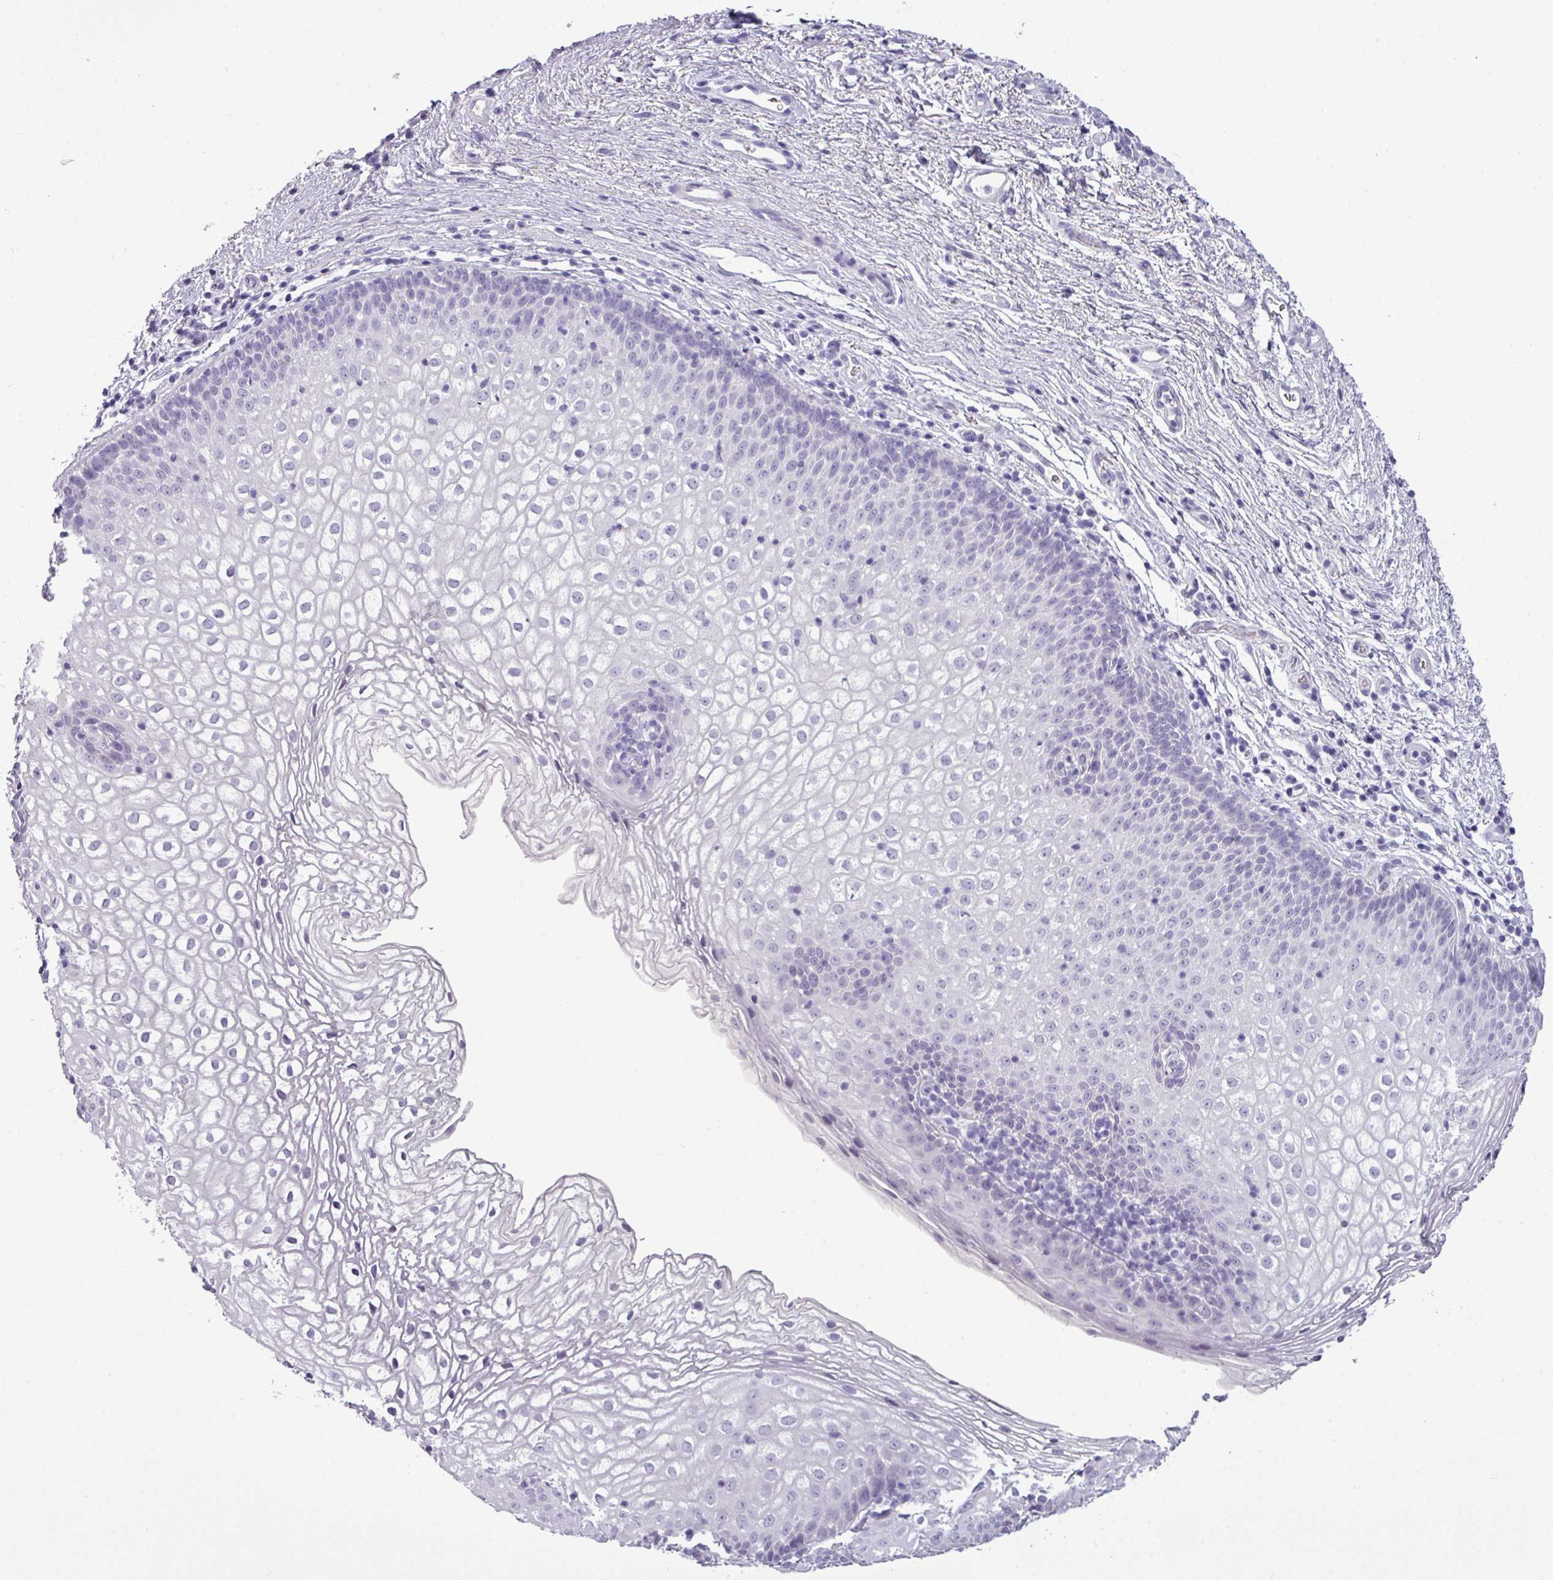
{"staining": {"intensity": "negative", "quantity": "none", "location": "none"}, "tissue": "vagina", "cell_type": "Squamous epithelial cells", "image_type": "normal", "snomed": [{"axis": "morphology", "description": "Normal tissue, NOS"}, {"axis": "topography", "description": "Vagina"}], "caption": "The immunohistochemistry micrograph has no significant expression in squamous epithelial cells of vagina. Nuclei are stained in blue.", "gene": "TMEM91", "patient": {"sex": "female", "age": 47}}